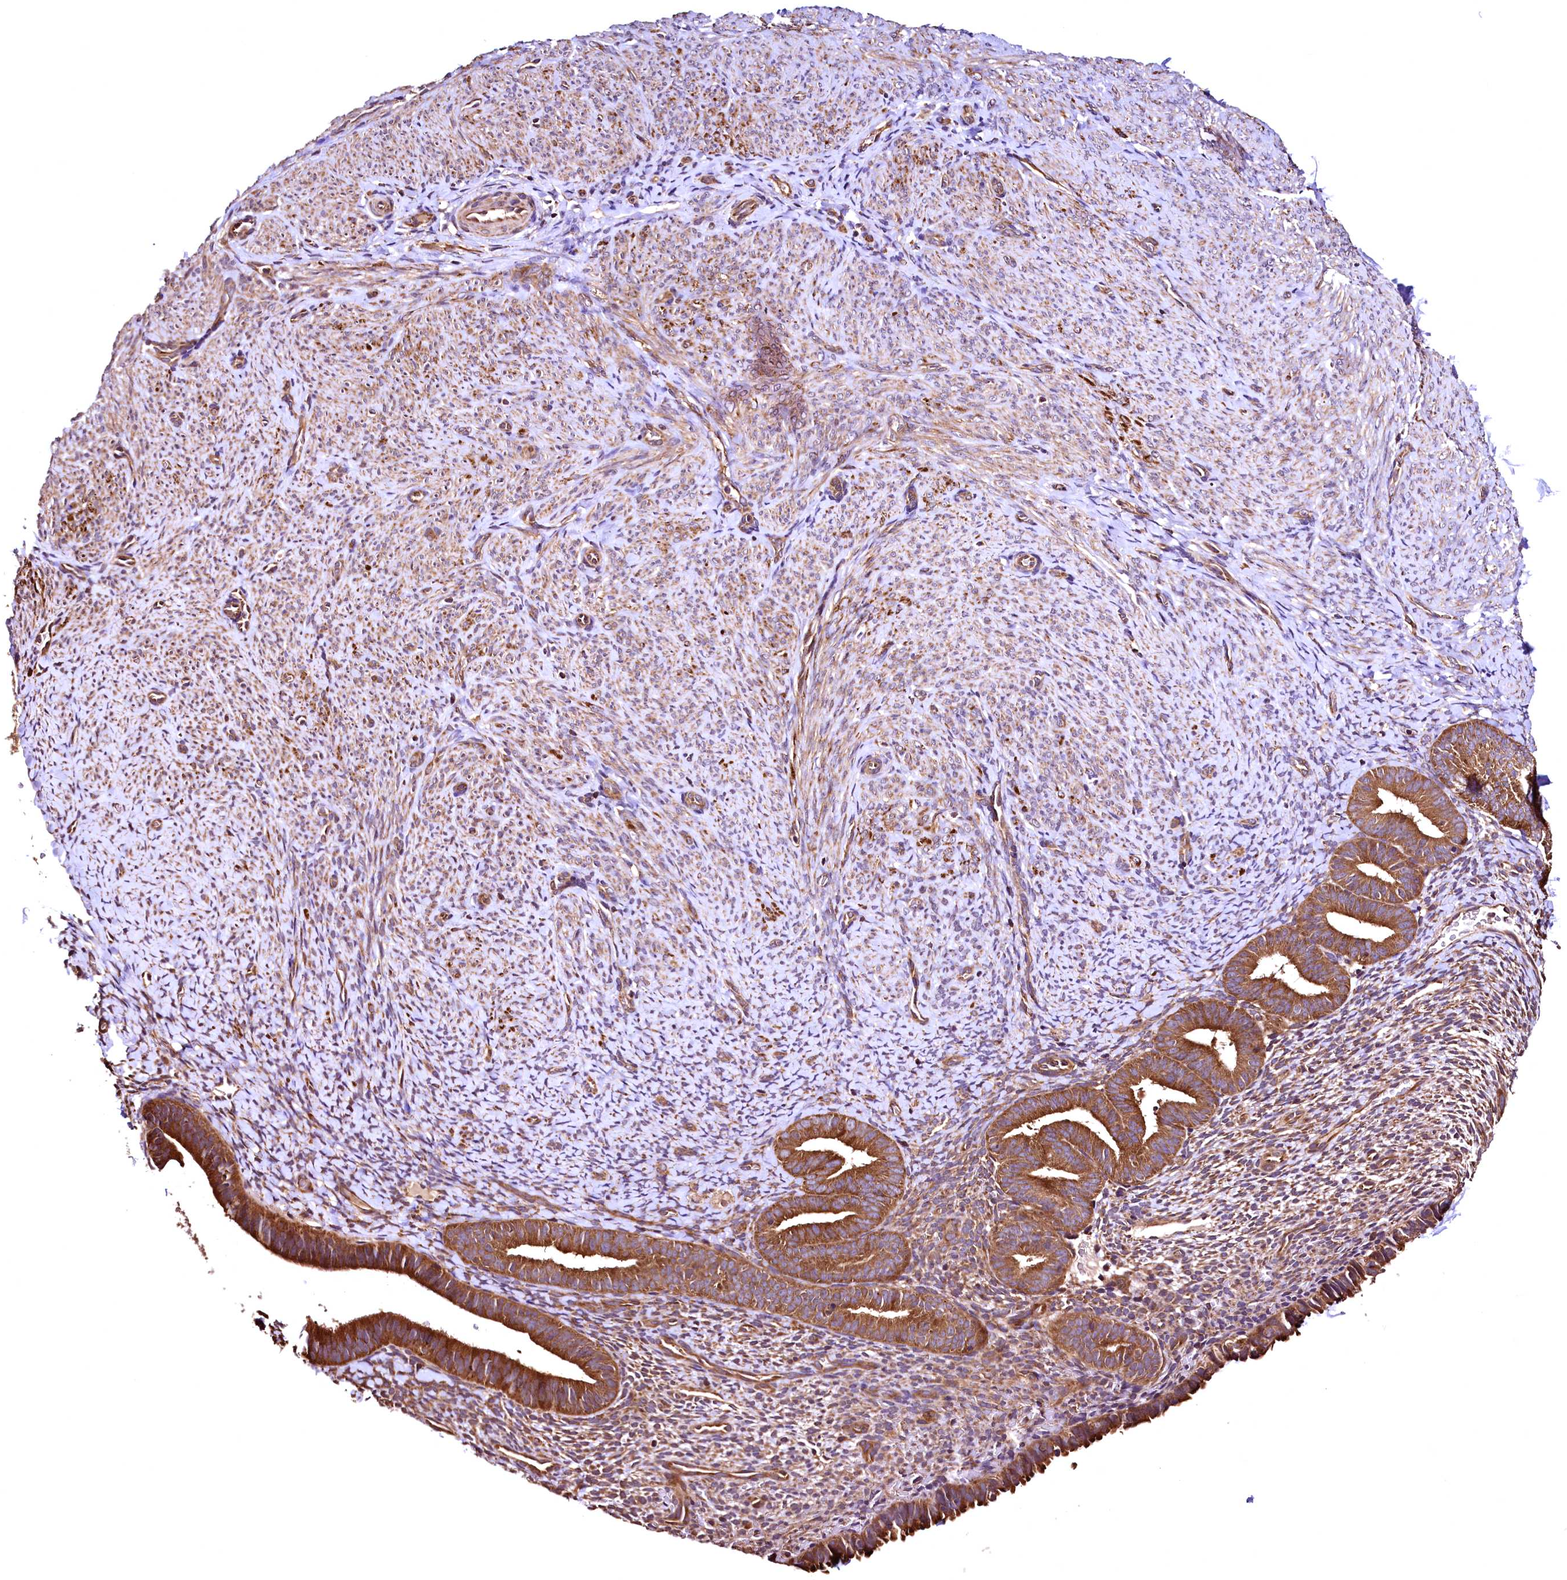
{"staining": {"intensity": "moderate", "quantity": "25%-75%", "location": "cytoplasmic/membranous"}, "tissue": "endometrium", "cell_type": "Cells in endometrial stroma", "image_type": "normal", "snomed": [{"axis": "morphology", "description": "Normal tissue, NOS"}, {"axis": "topography", "description": "Endometrium"}], "caption": "The histopathology image exhibits immunohistochemical staining of normal endometrium. There is moderate cytoplasmic/membranous positivity is seen in approximately 25%-75% of cells in endometrial stroma.", "gene": "LRSAM1", "patient": {"sex": "female", "age": 65}}